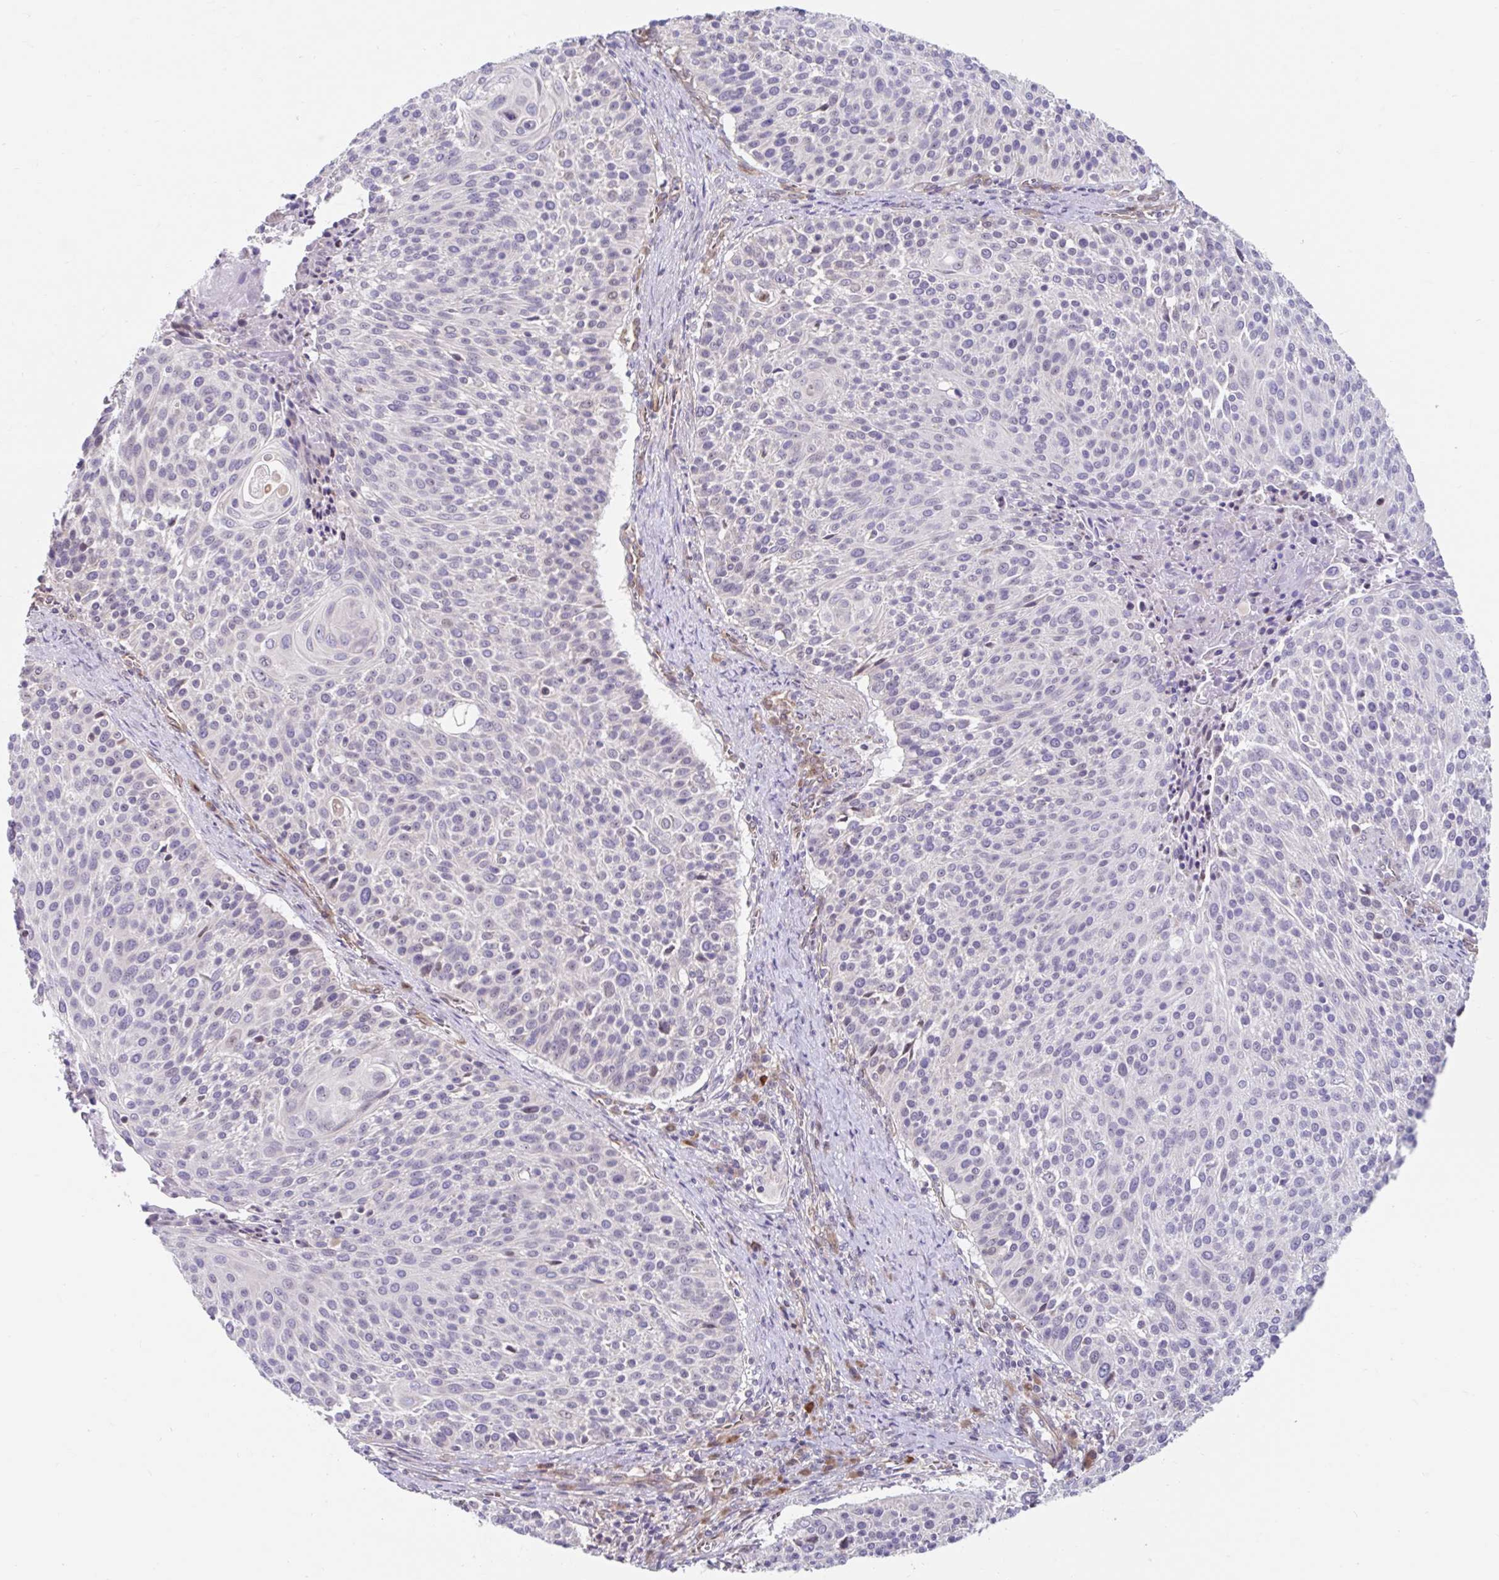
{"staining": {"intensity": "negative", "quantity": "none", "location": "none"}, "tissue": "cervical cancer", "cell_type": "Tumor cells", "image_type": "cancer", "snomed": [{"axis": "morphology", "description": "Squamous cell carcinoma, NOS"}, {"axis": "topography", "description": "Cervix"}], "caption": "An image of human cervical squamous cell carcinoma is negative for staining in tumor cells.", "gene": "NT5C1B", "patient": {"sex": "female", "age": 31}}